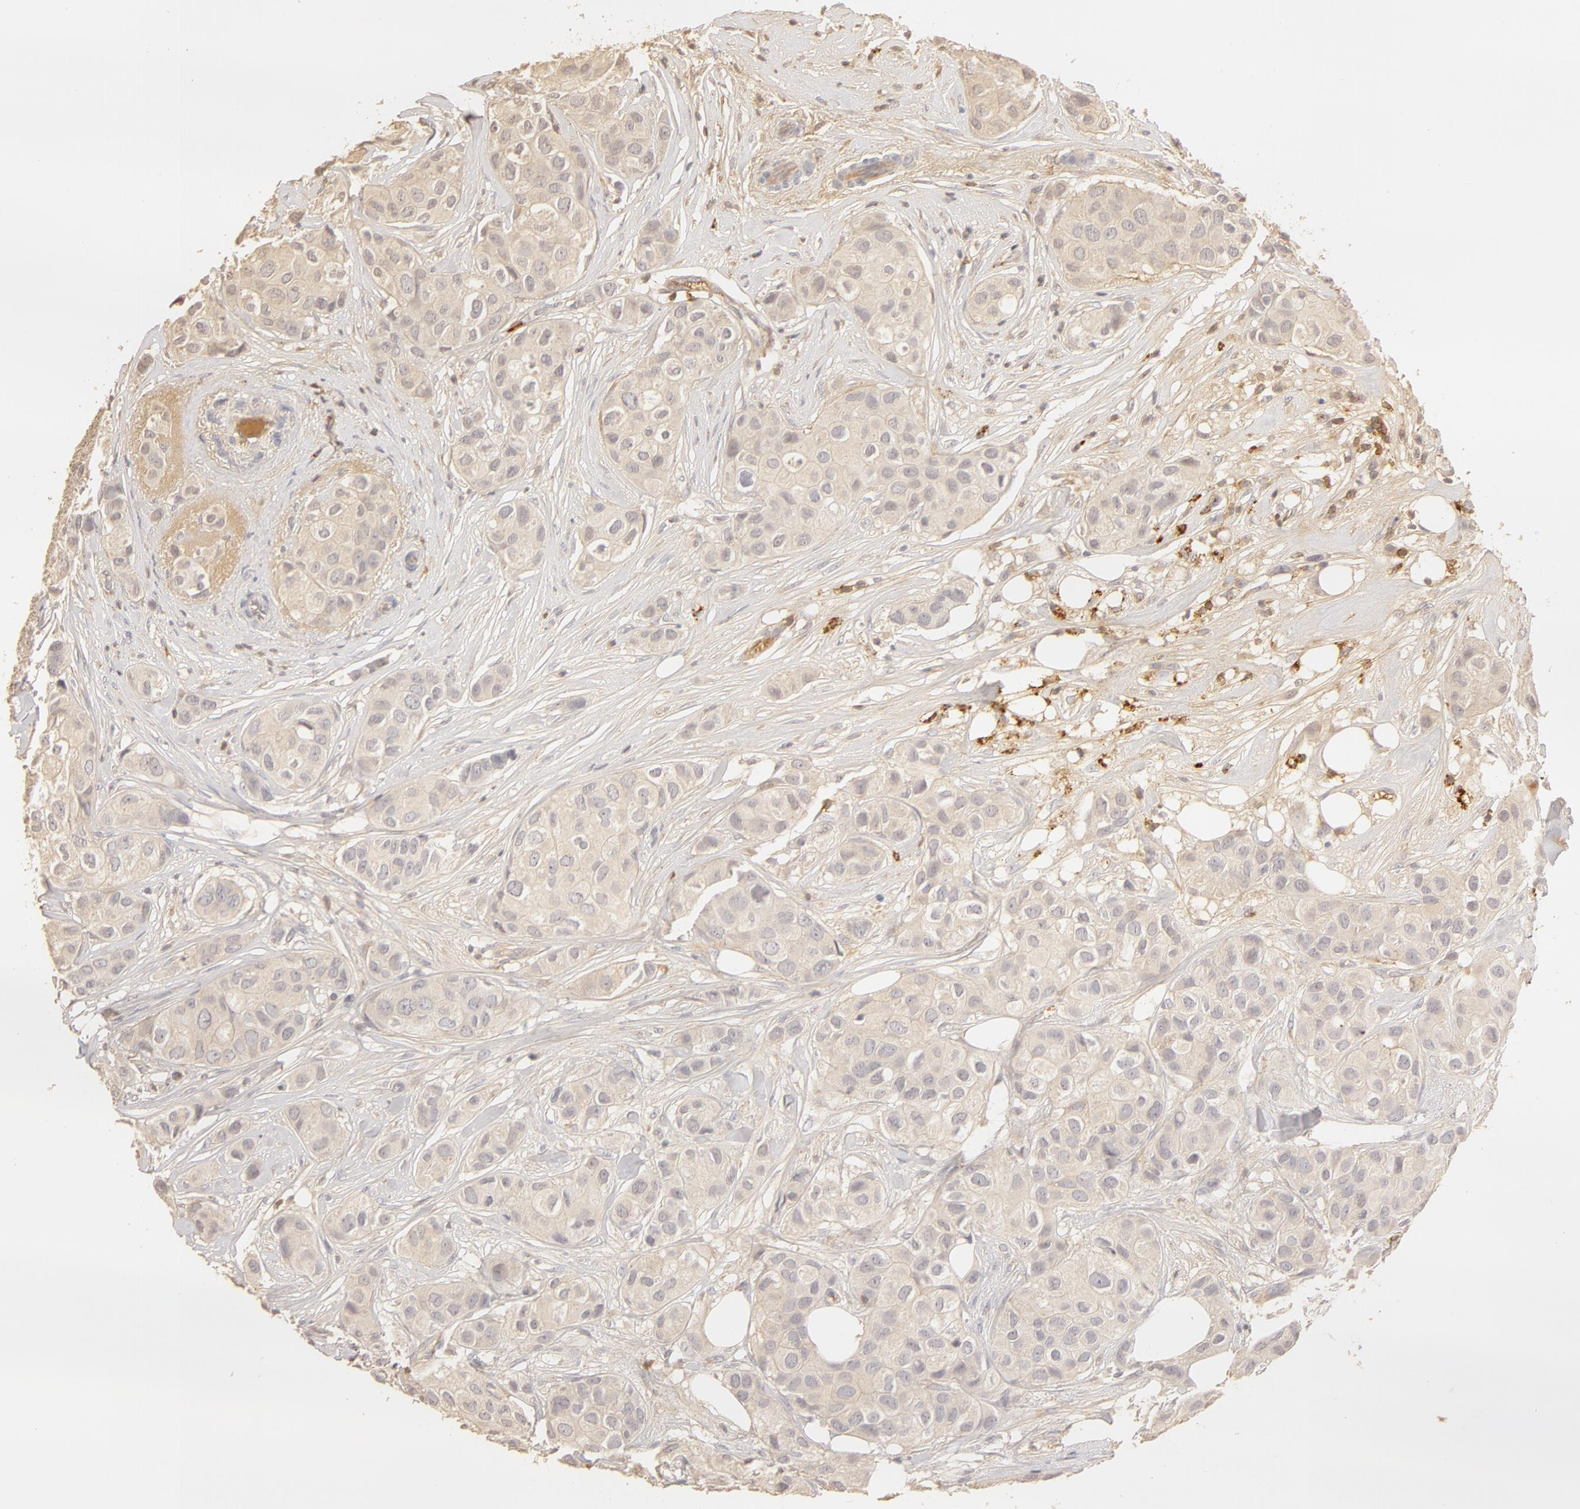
{"staining": {"intensity": "weak", "quantity": ">75%", "location": "cytoplasmic/membranous"}, "tissue": "breast cancer", "cell_type": "Tumor cells", "image_type": "cancer", "snomed": [{"axis": "morphology", "description": "Duct carcinoma"}, {"axis": "topography", "description": "Breast"}], "caption": "Breast cancer (intraductal carcinoma) was stained to show a protein in brown. There is low levels of weak cytoplasmic/membranous expression in approximately >75% of tumor cells.", "gene": "C1R", "patient": {"sex": "female", "age": 68}}